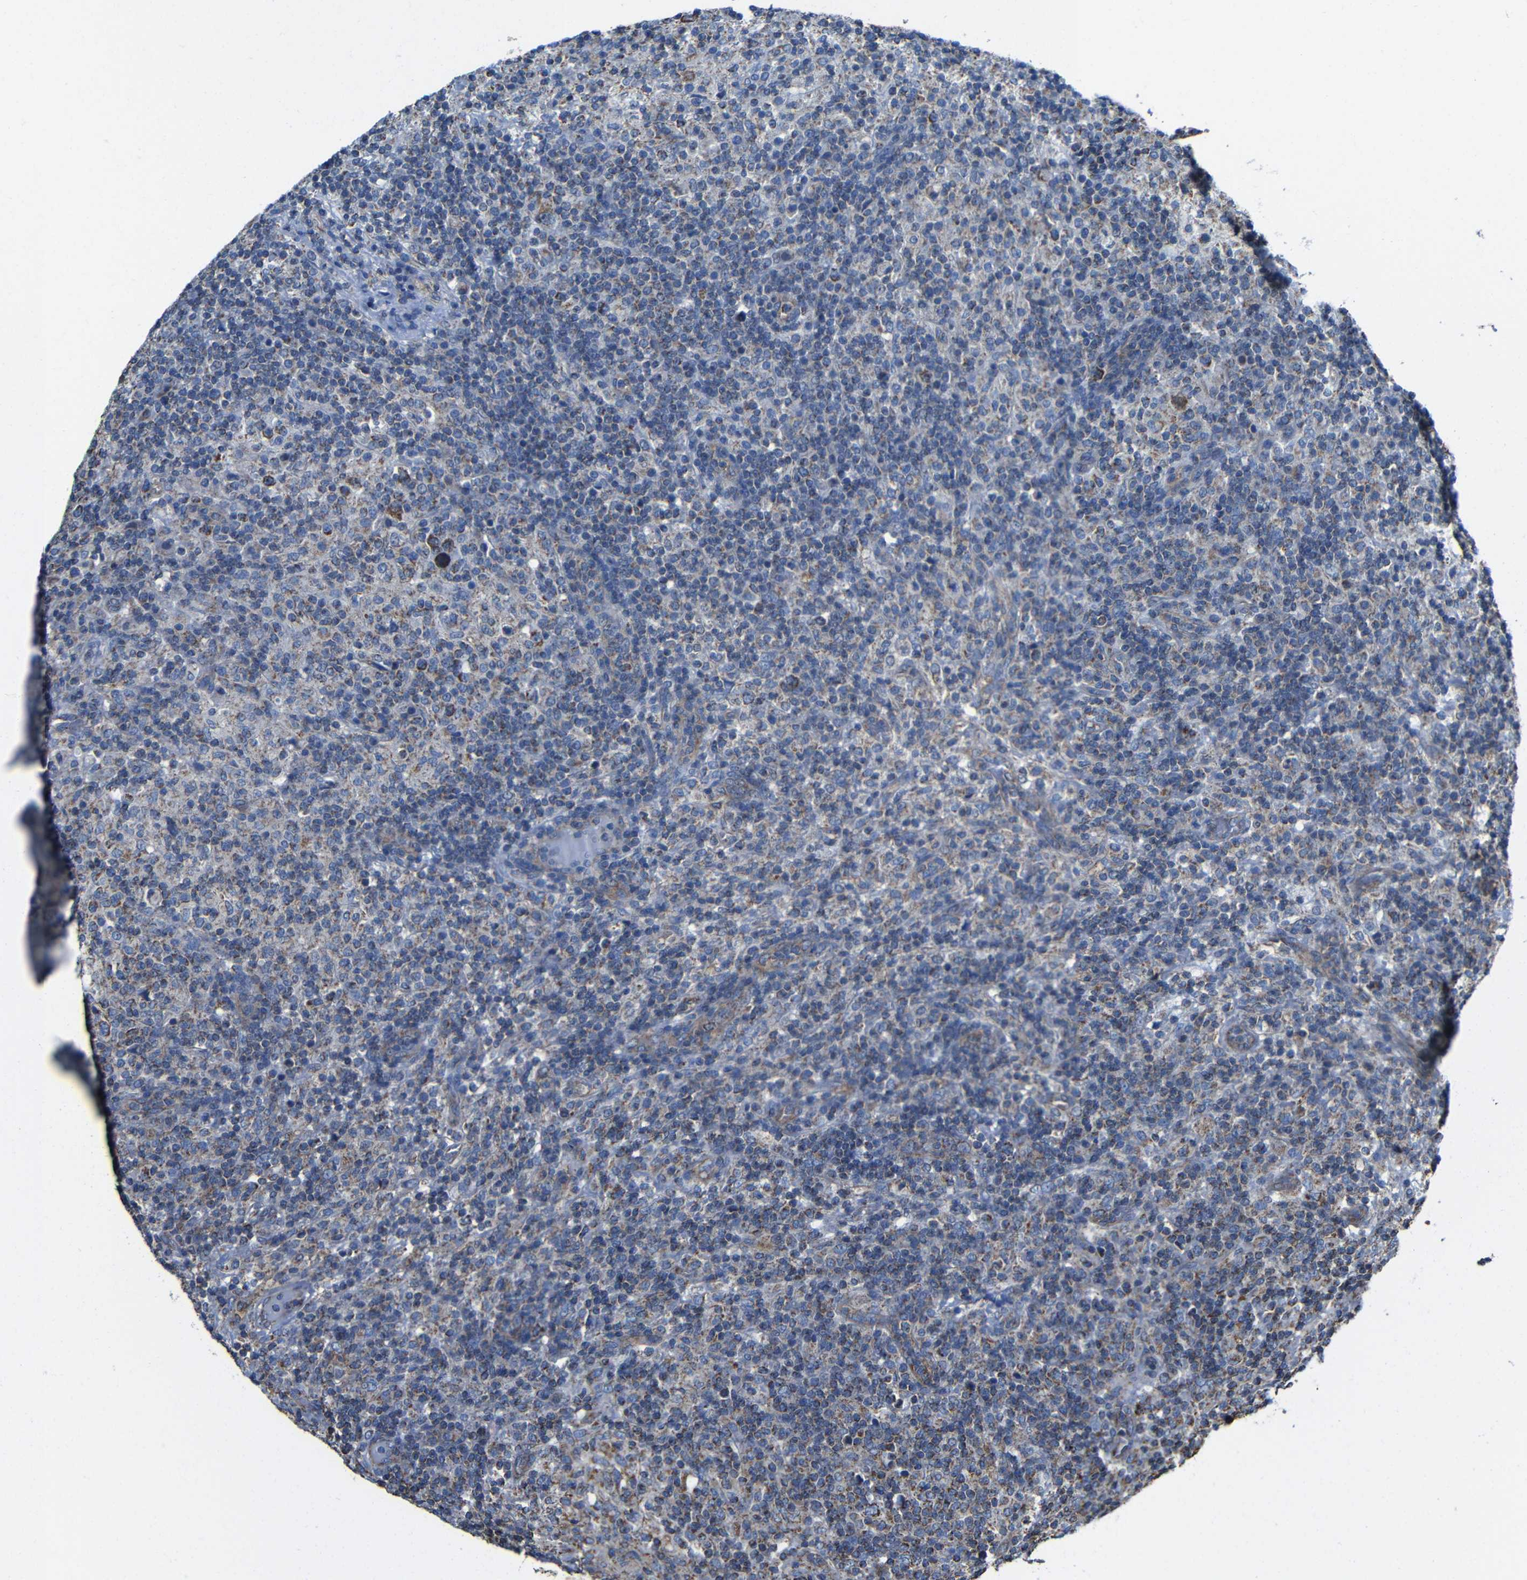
{"staining": {"intensity": "moderate", "quantity": ">75%", "location": "cytoplasmic/membranous"}, "tissue": "lymphoma", "cell_type": "Tumor cells", "image_type": "cancer", "snomed": [{"axis": "morphology", "description": "Hodgkin's disease, NOS"}, {"axis": "topography", "description": "Lymph node"}], "caption": "A brown stain highlights moderate cytoplasmic/membranous positivity of a protein in Hodgkin's disease tumor cells. Nuclei are stained in blue.", "gene": "INTS6L", "patient": {"sex": "male", "age": 70}}